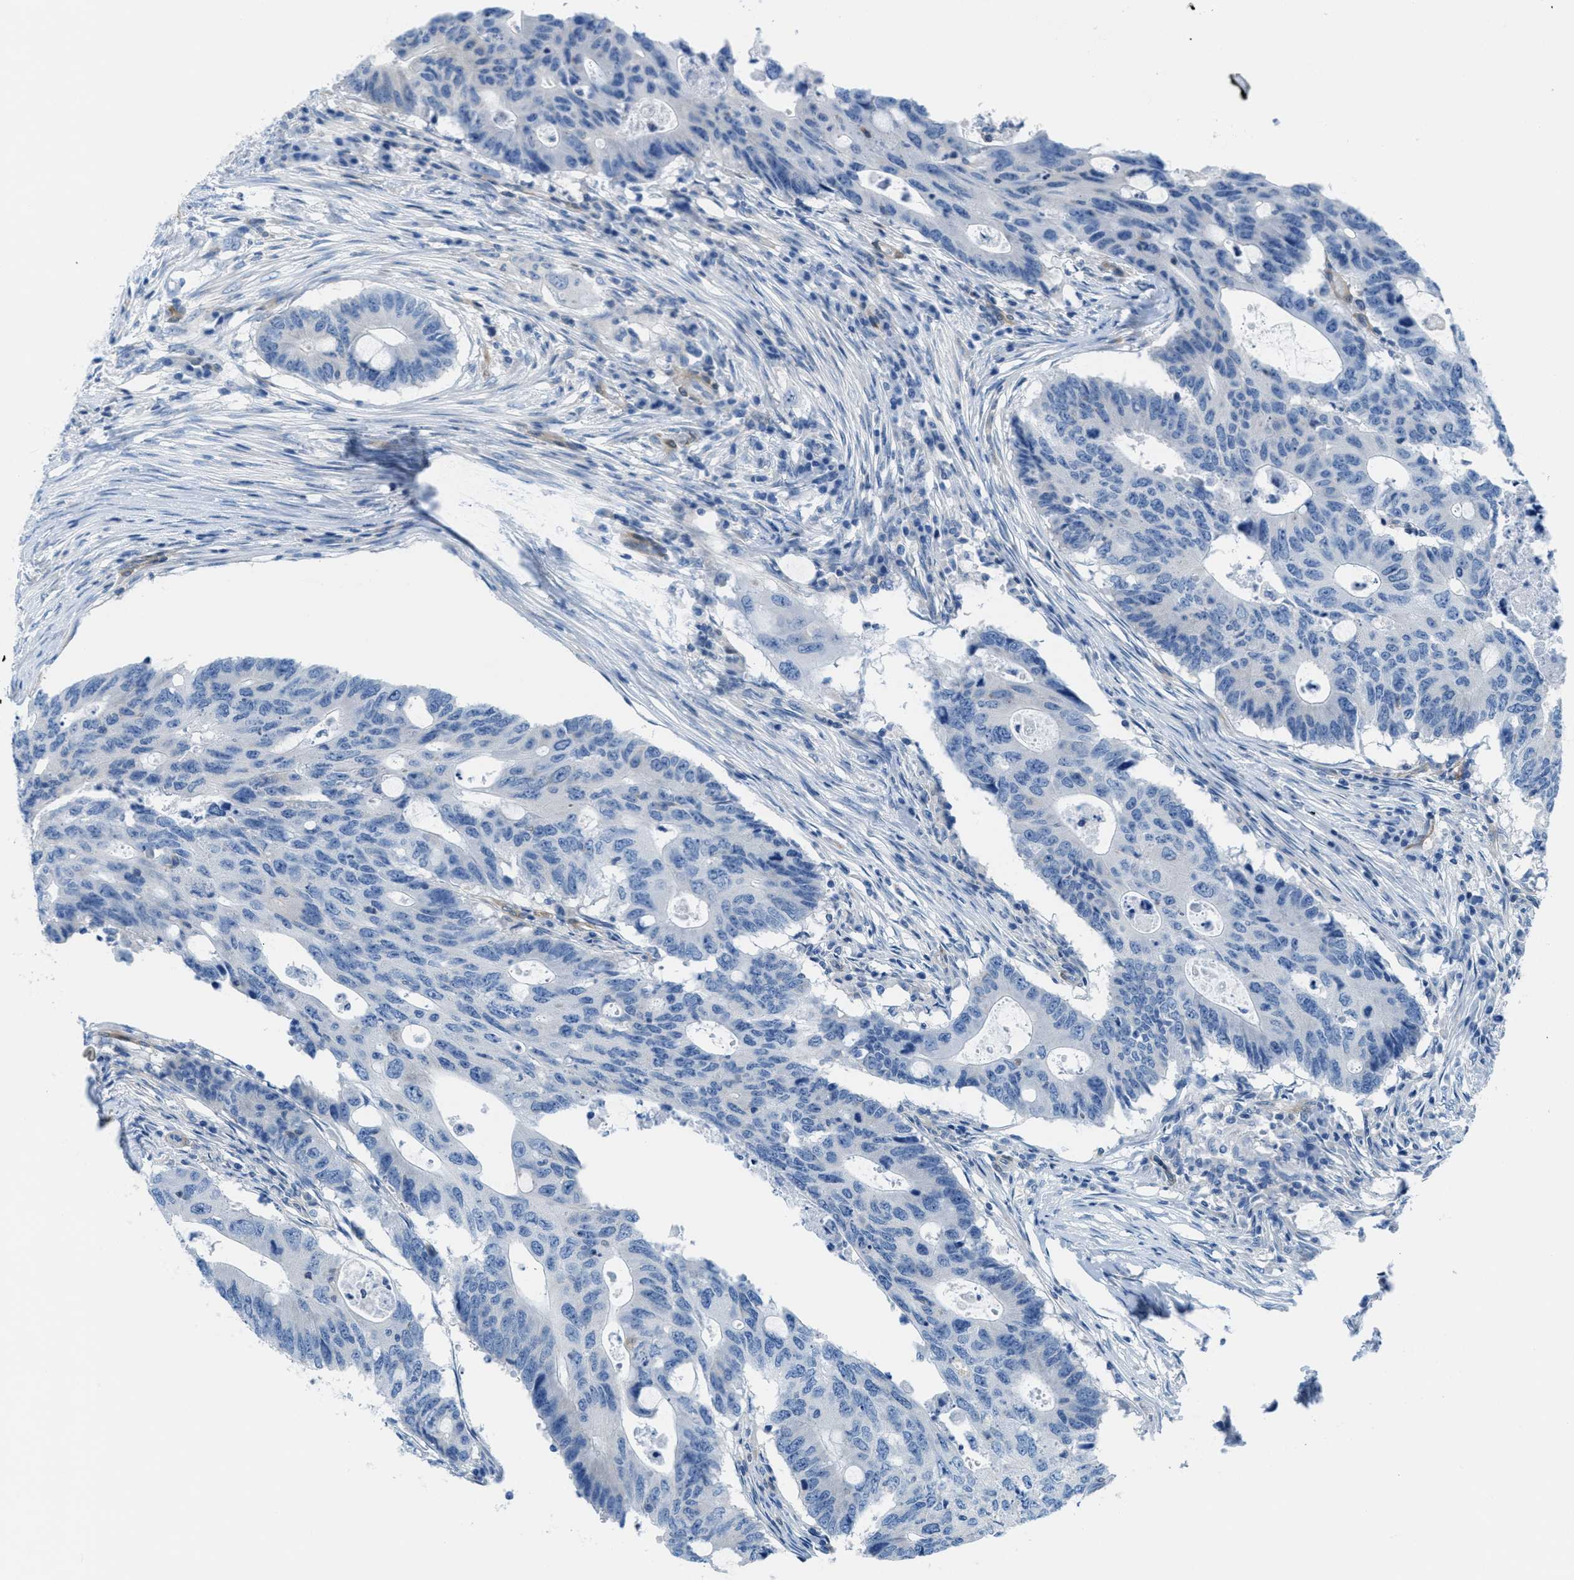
{"staining": {"intensity": "negative", "quantity": "none", "location": "none"}, "tissue": "colorectal cancer", "cell_type": "Tumor cells", "image_type": "cancer", "snomed": [{"axis": "morphology", "description": "Adenocarcinoma, NOS"}, {"axis": "topography", "description": "Colon"}], "caption": "An immunohistochemistry (IHC) image of colorectal adenocarcinoma is shown. There is no staining in tumor cells of colorectal adenocarcinoma.", "gene": "MAPRE2", "patient": {"sex": "male", "age": 71}}